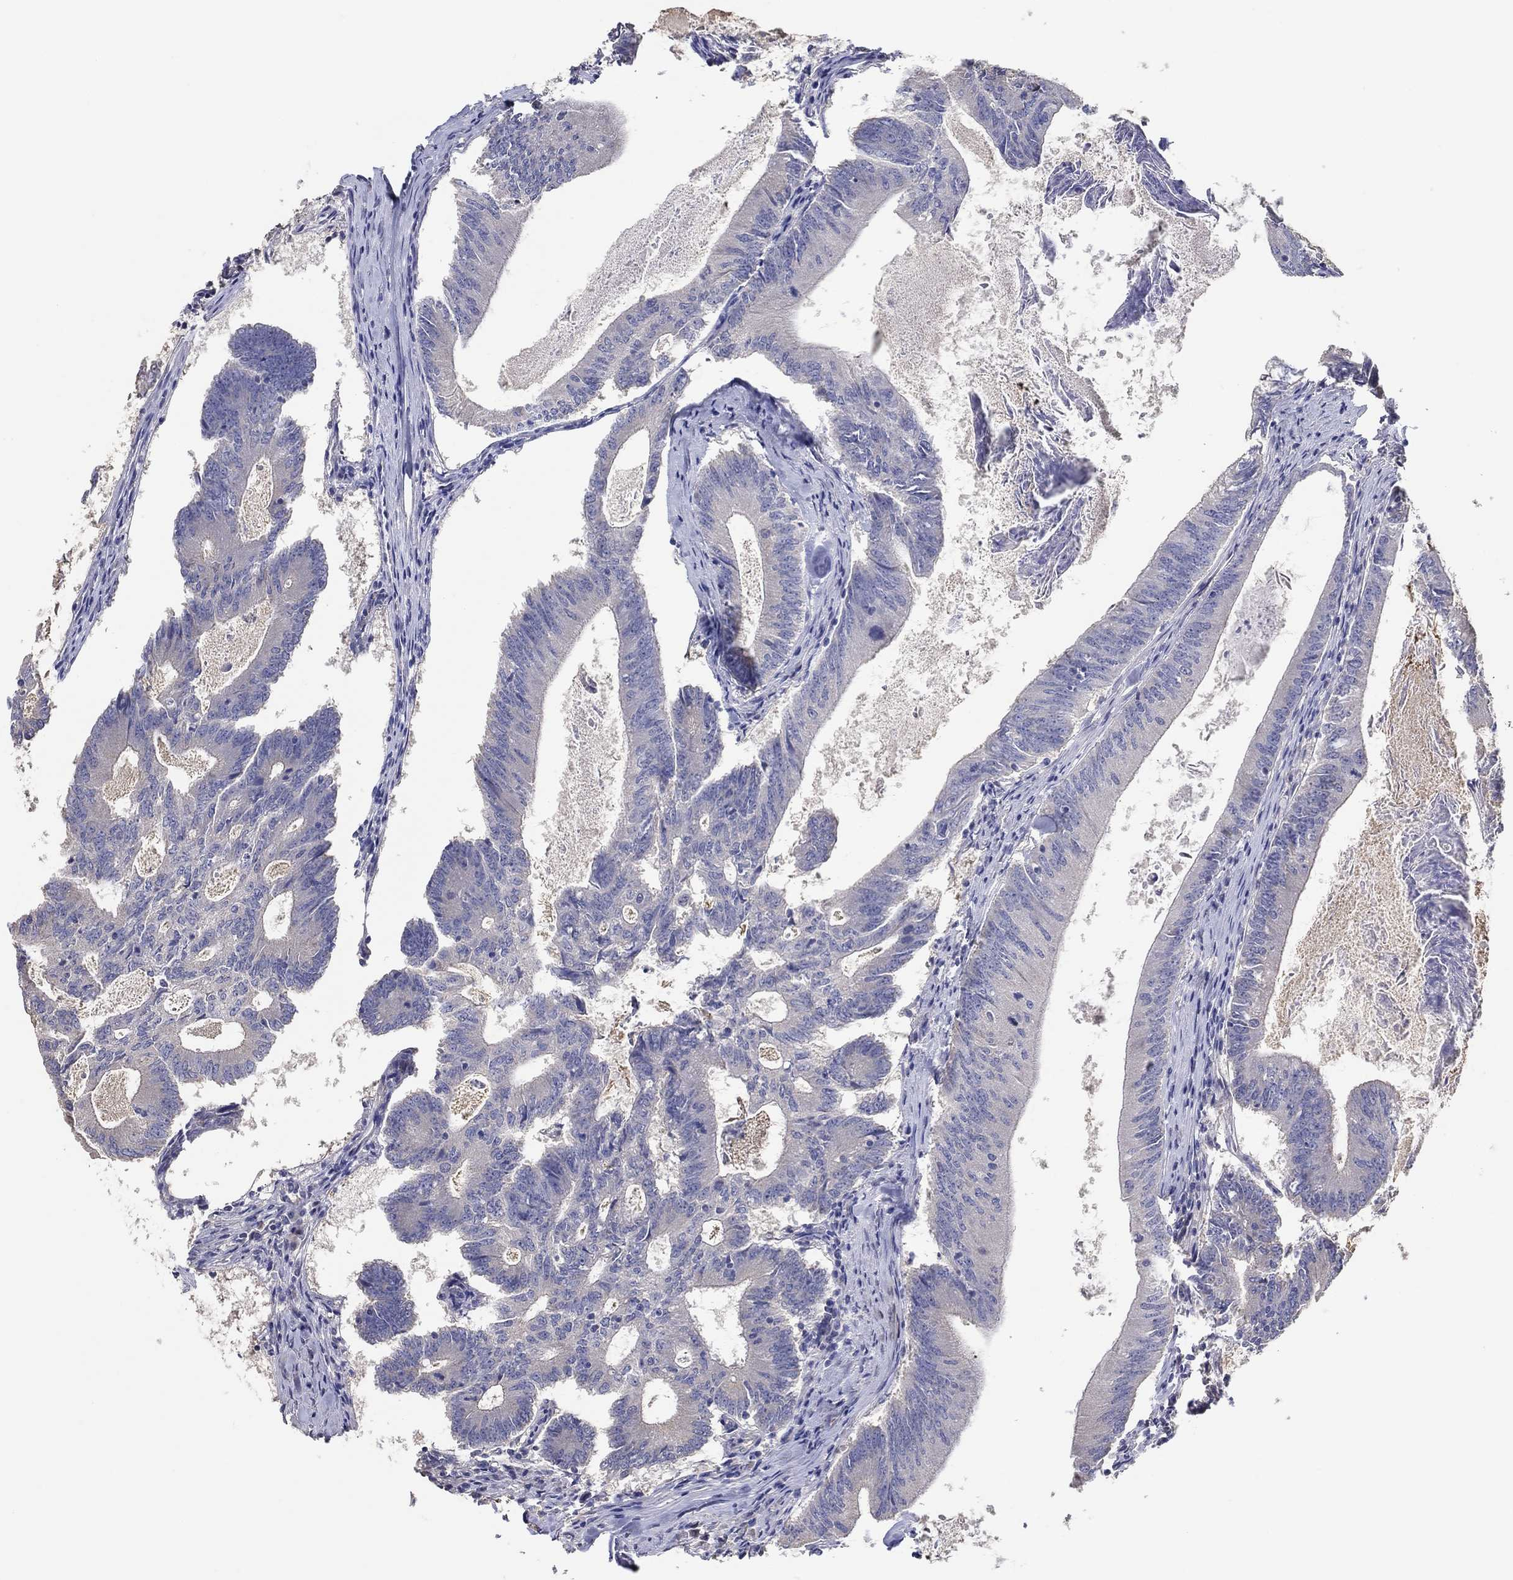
{"staining": {"intensity": "negative", "quantity": "none", "location": "none"}, "tissue": "colorectal cancer", "cell_type": "Tumor cells", "image_type": "cancer", "snomed": [{"axis": "morphology", "description": "Adenocarcinoma, NOS"}, {"axis": "topography", "description": "Colon"}], "caption": "This is a histopathology image of immunohistochemistry staining of colorectal cancer, which shows no staining in tumor cells.", "gene": "DOCK3", "patient": {"sex": "female", "age": 70}}